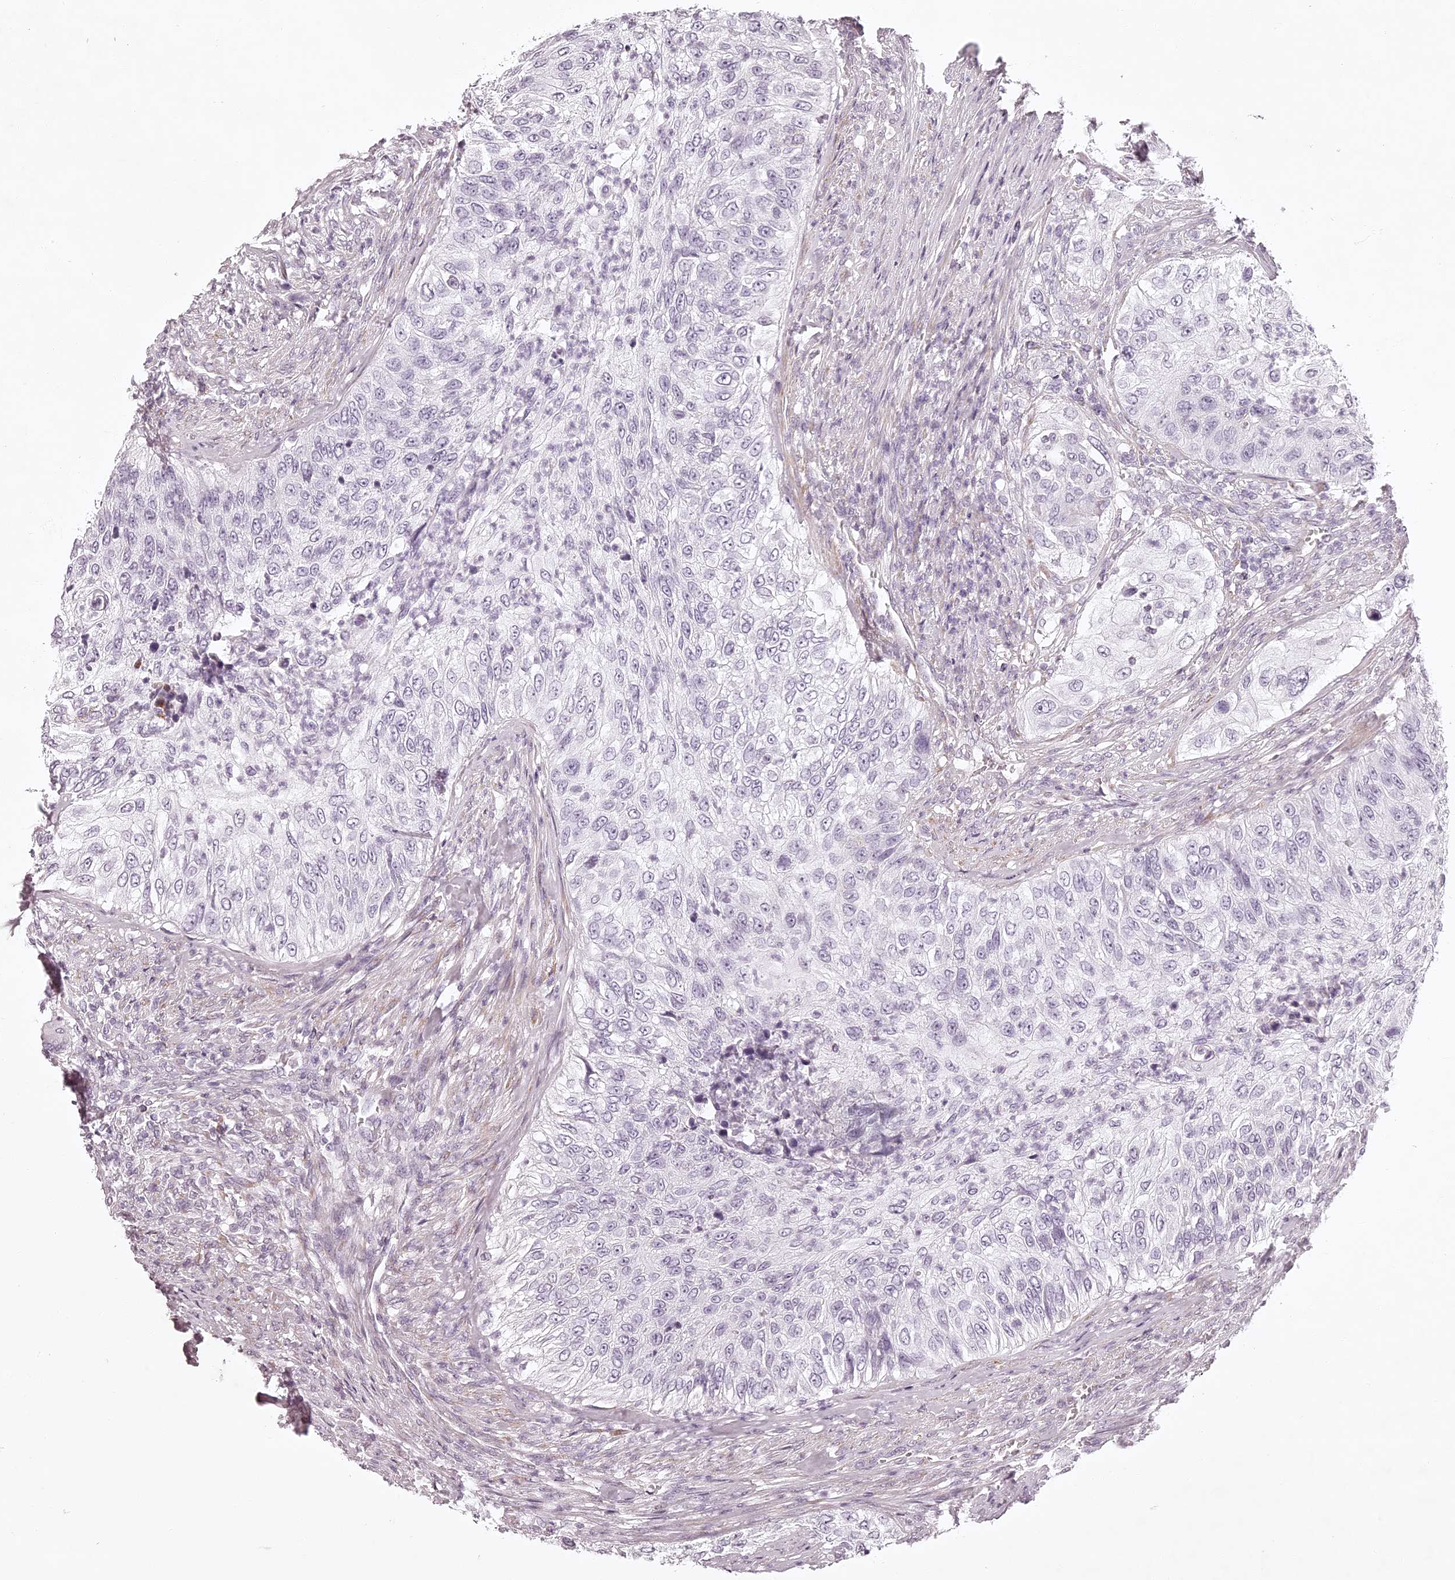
{"staining": {"intensity": "negative", "quantity": "none", "location": "none"}, "tissue": "urothelial cancer", "cell_type": "Tumor cells", "image_type": "cancer", "snomed": [{"axis": "morphology", "description": "Urothelial carcinoma, High grade"}, {"axis": "topography", "description": "Urinary bladder"}], "caption": "Micrograph shows no protein expression in tumor cells of high-grade urothelial carcinoma tissue. (DAB (3,3'-diaminobenzidine) IHC with hematoxylin counter stain).", "gene": "ELAPOR1", "patient": {"sex": "female", "age": 60}}